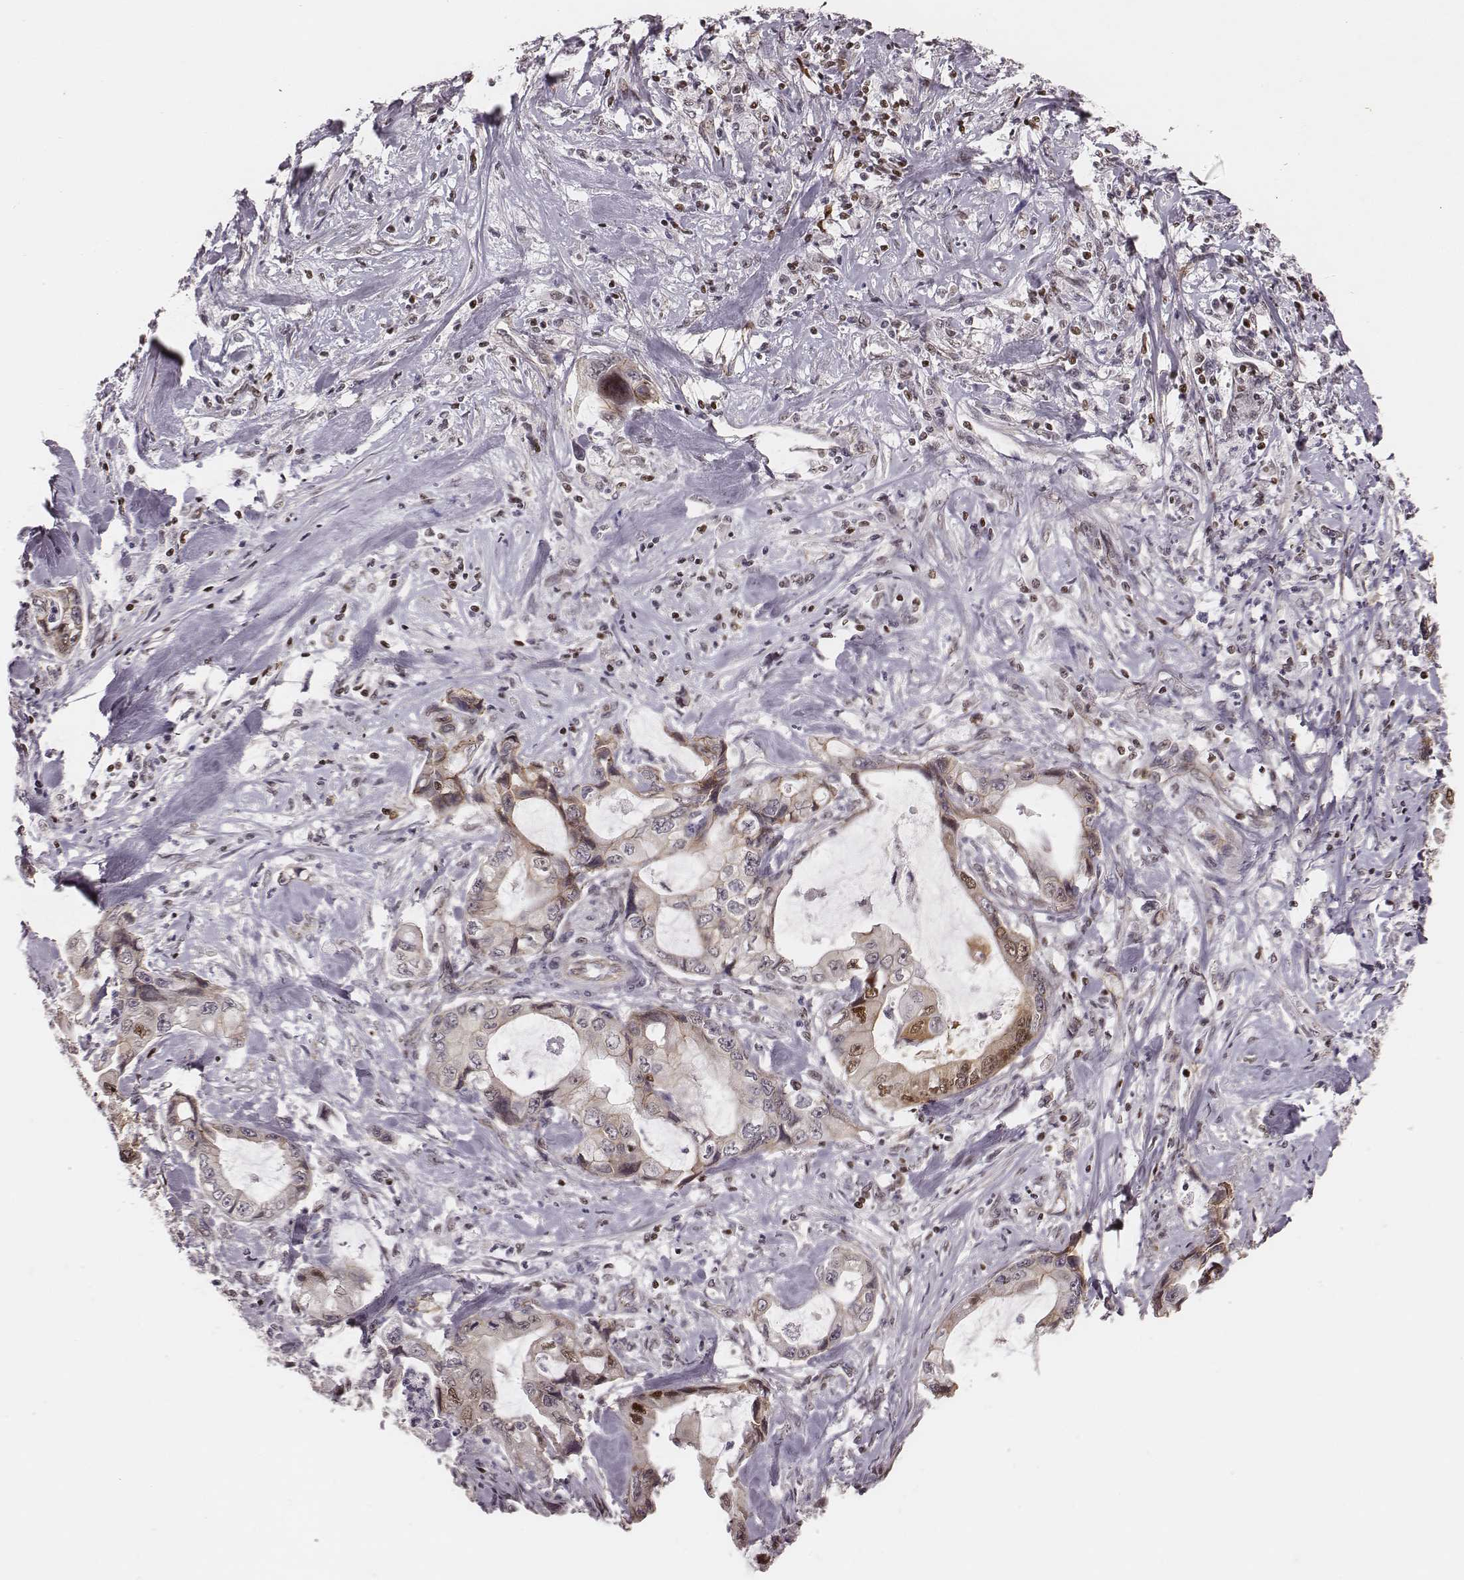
{"staining": {"intensity": "moderate", "quantity": "<25%", "location": "cytoplasmic/membranous,nuclear"}, "tissue": "stomach cancer", "cell_type": "Tumor cells", "image_type": "cancer", "snomed": [{"axis": "morphology", "description": "Adenocarcinoma, NOS"}, {"axis": "topography", "description": "Pancreas"}, {"axis": "topography", "description": "Stomach, upper"}], "caption": "Moderate cytoplasmic/membranous and nuclear staining is seen in approximately <25% of tumor cells in adenocarcinoma (stomach).", "gene": "WDR59", "patient": {"sex": "male", "age": 77}}